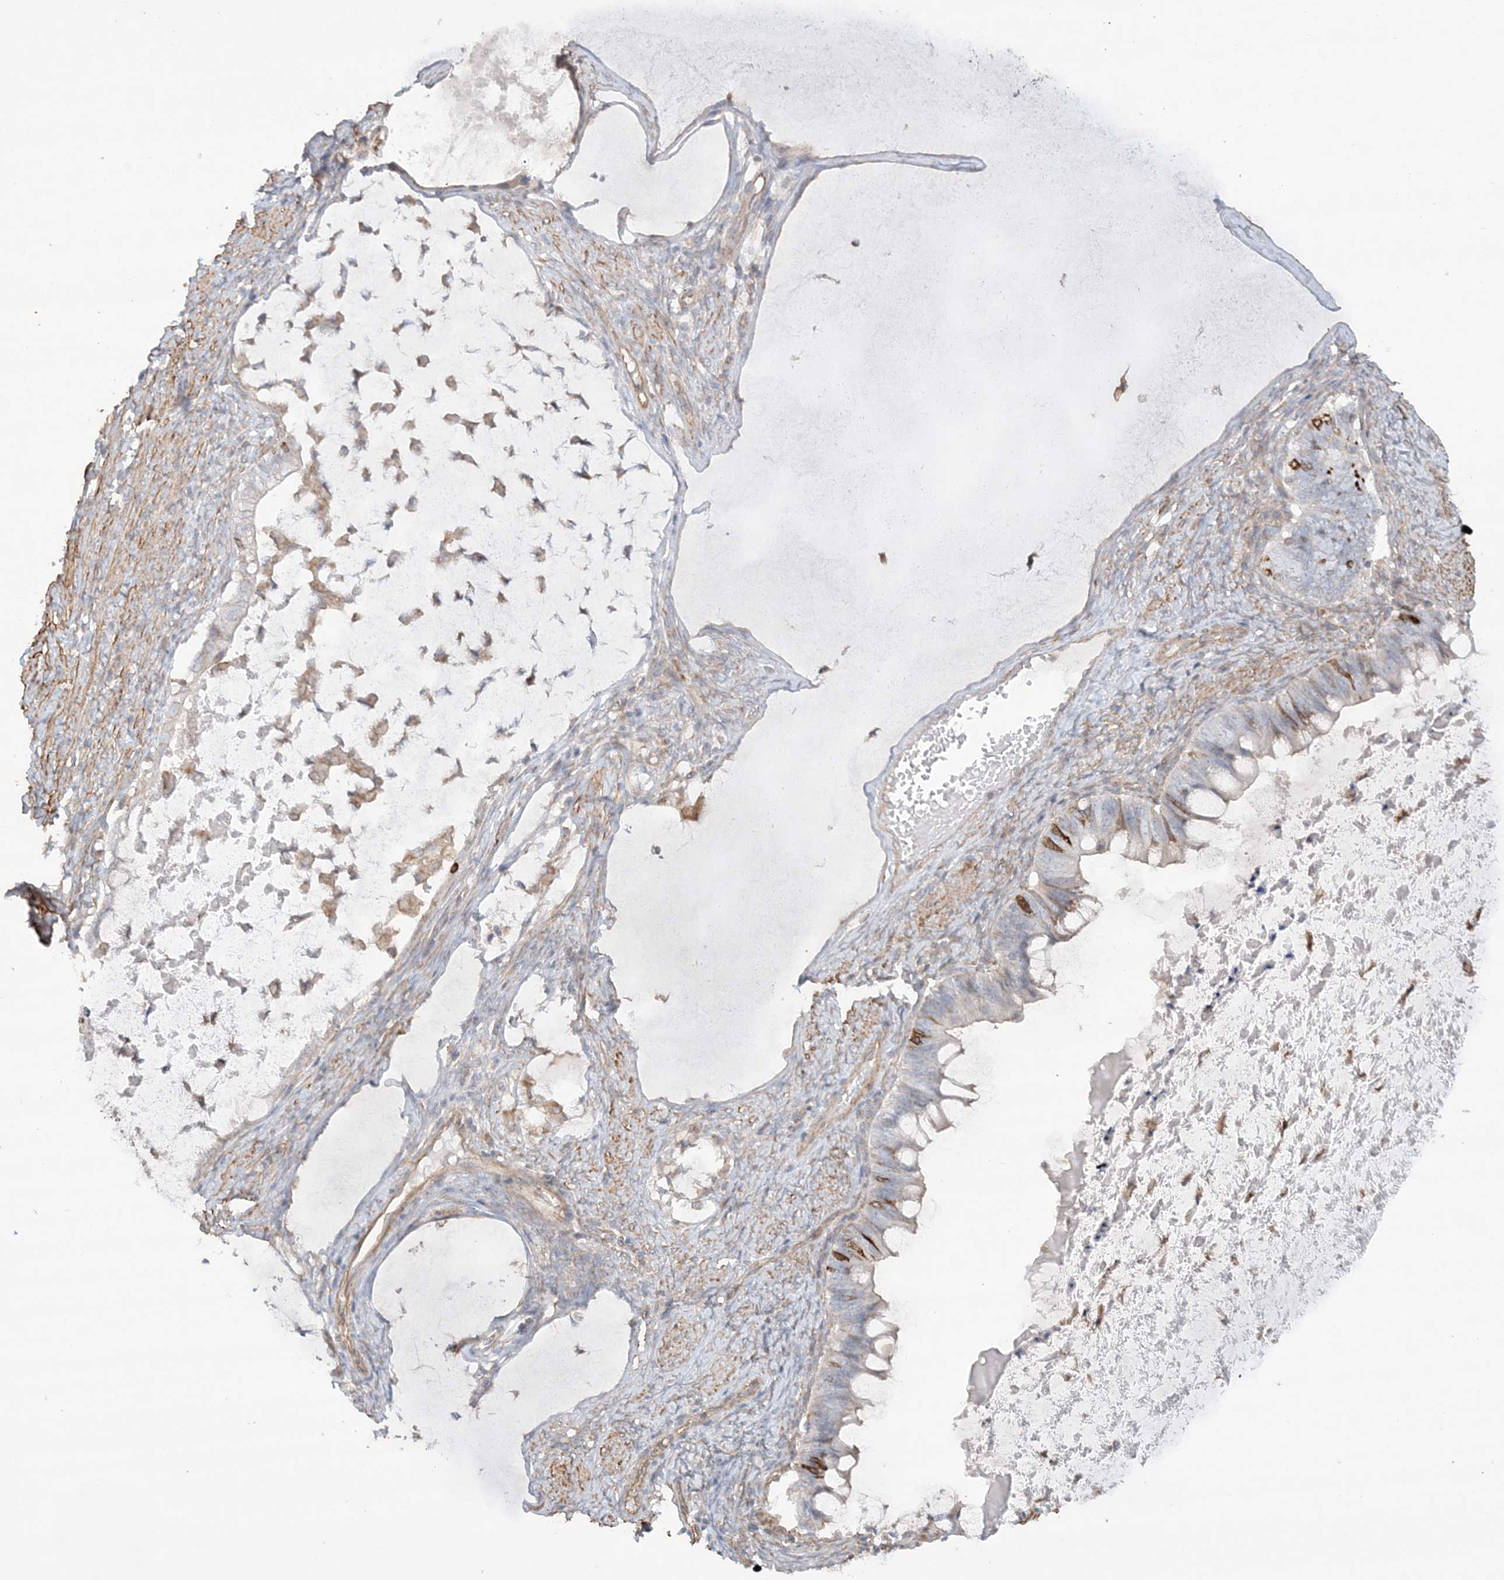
{"staining": {"intensity": "negative", "quantity": "none", "location": "none"}, "tissue": "ovarian cancer", "cell_type": "Tumor cells", "image_type": "cancer", "snomed": [{"axis": "morphology", "description": "Cystadenocarcinoma, mucinous, NOS"}, {"axis": "topography", "description": "Ovary"}], "caption": "Tumor cells are negative for brown protein staining in ovarian mucinous cystadenocarcinoma.", "gene": "ZNF821", "patient": {"sex": "female", "age": 61}}